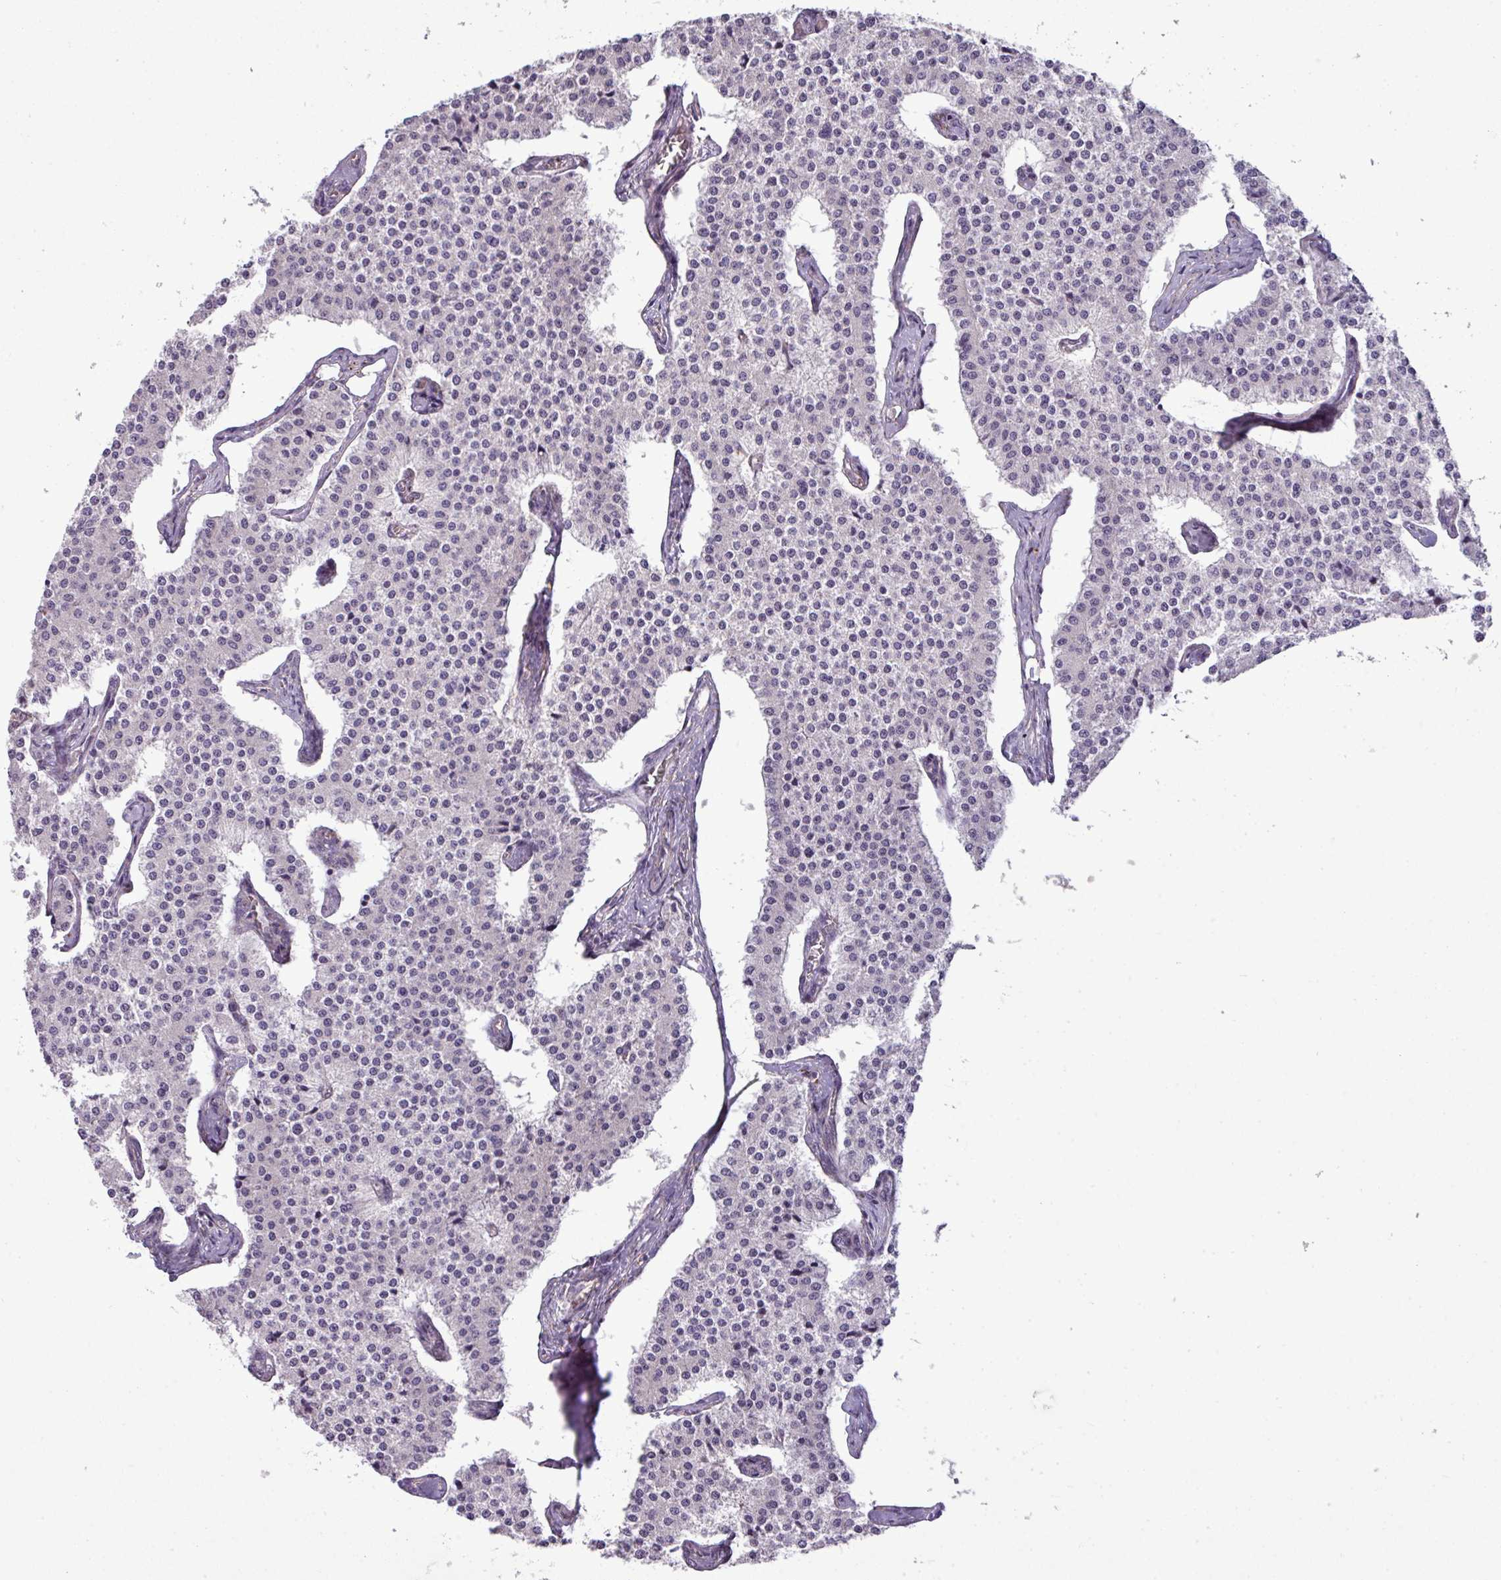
{"staining": {"intensity": "negative", "quantity": "none", "location": "none"}, "tissue": "carcinoid", "cell_type": "Tumor cells", "image_type": "cancer", "snomed": [{"axis": "morphology", "description": "Carcinoid, malignant, NOS"}, {"axis": "topography", "description": "Colon"}], "caption": "This is a photomicrograph of IHC staining of carcinoid (malignant), which shows no staining in tumor cells.", "gene": "ZNF35", "patient": {"sex": "female", "age": 52}}